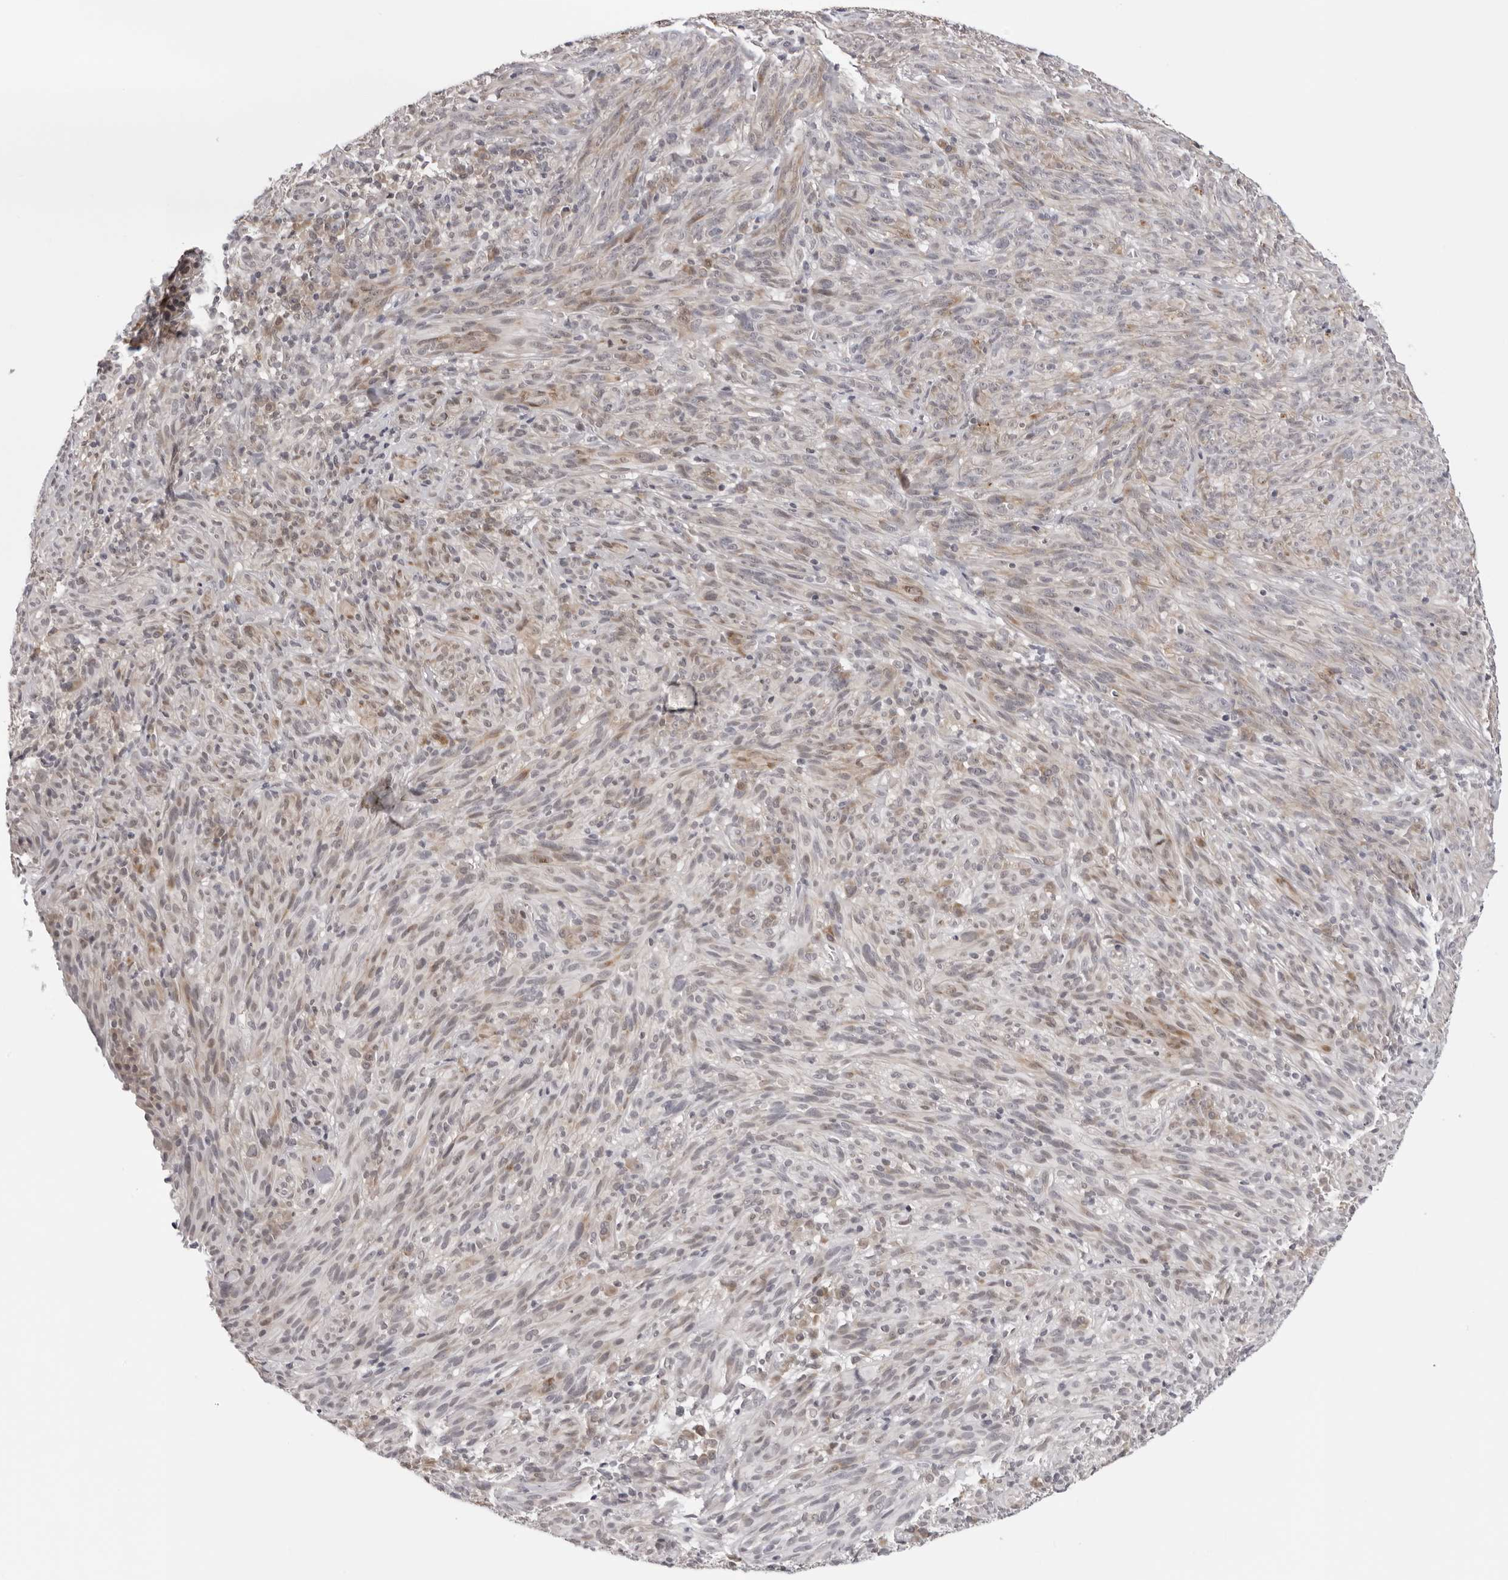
{"staining": {"intensity": "weak", "quantity": "<25%", "location": "cytoplasmic/membranous,nuclear"}, "tissue": "melanoma", "cell_type": "Tumor cells", "image_type": "cancer", "snomed": [{"axis": "morphology", "description": "Malignant melanoma, NOS"}, {"axis": "topography", "description": "Skin of head"}], "caption": "Protein analysis of malignant melanoma demonstrates no significant staining in tumor cells.", "gene": "PRUNE1", "patient": {"sex": "male", "age": 96}}